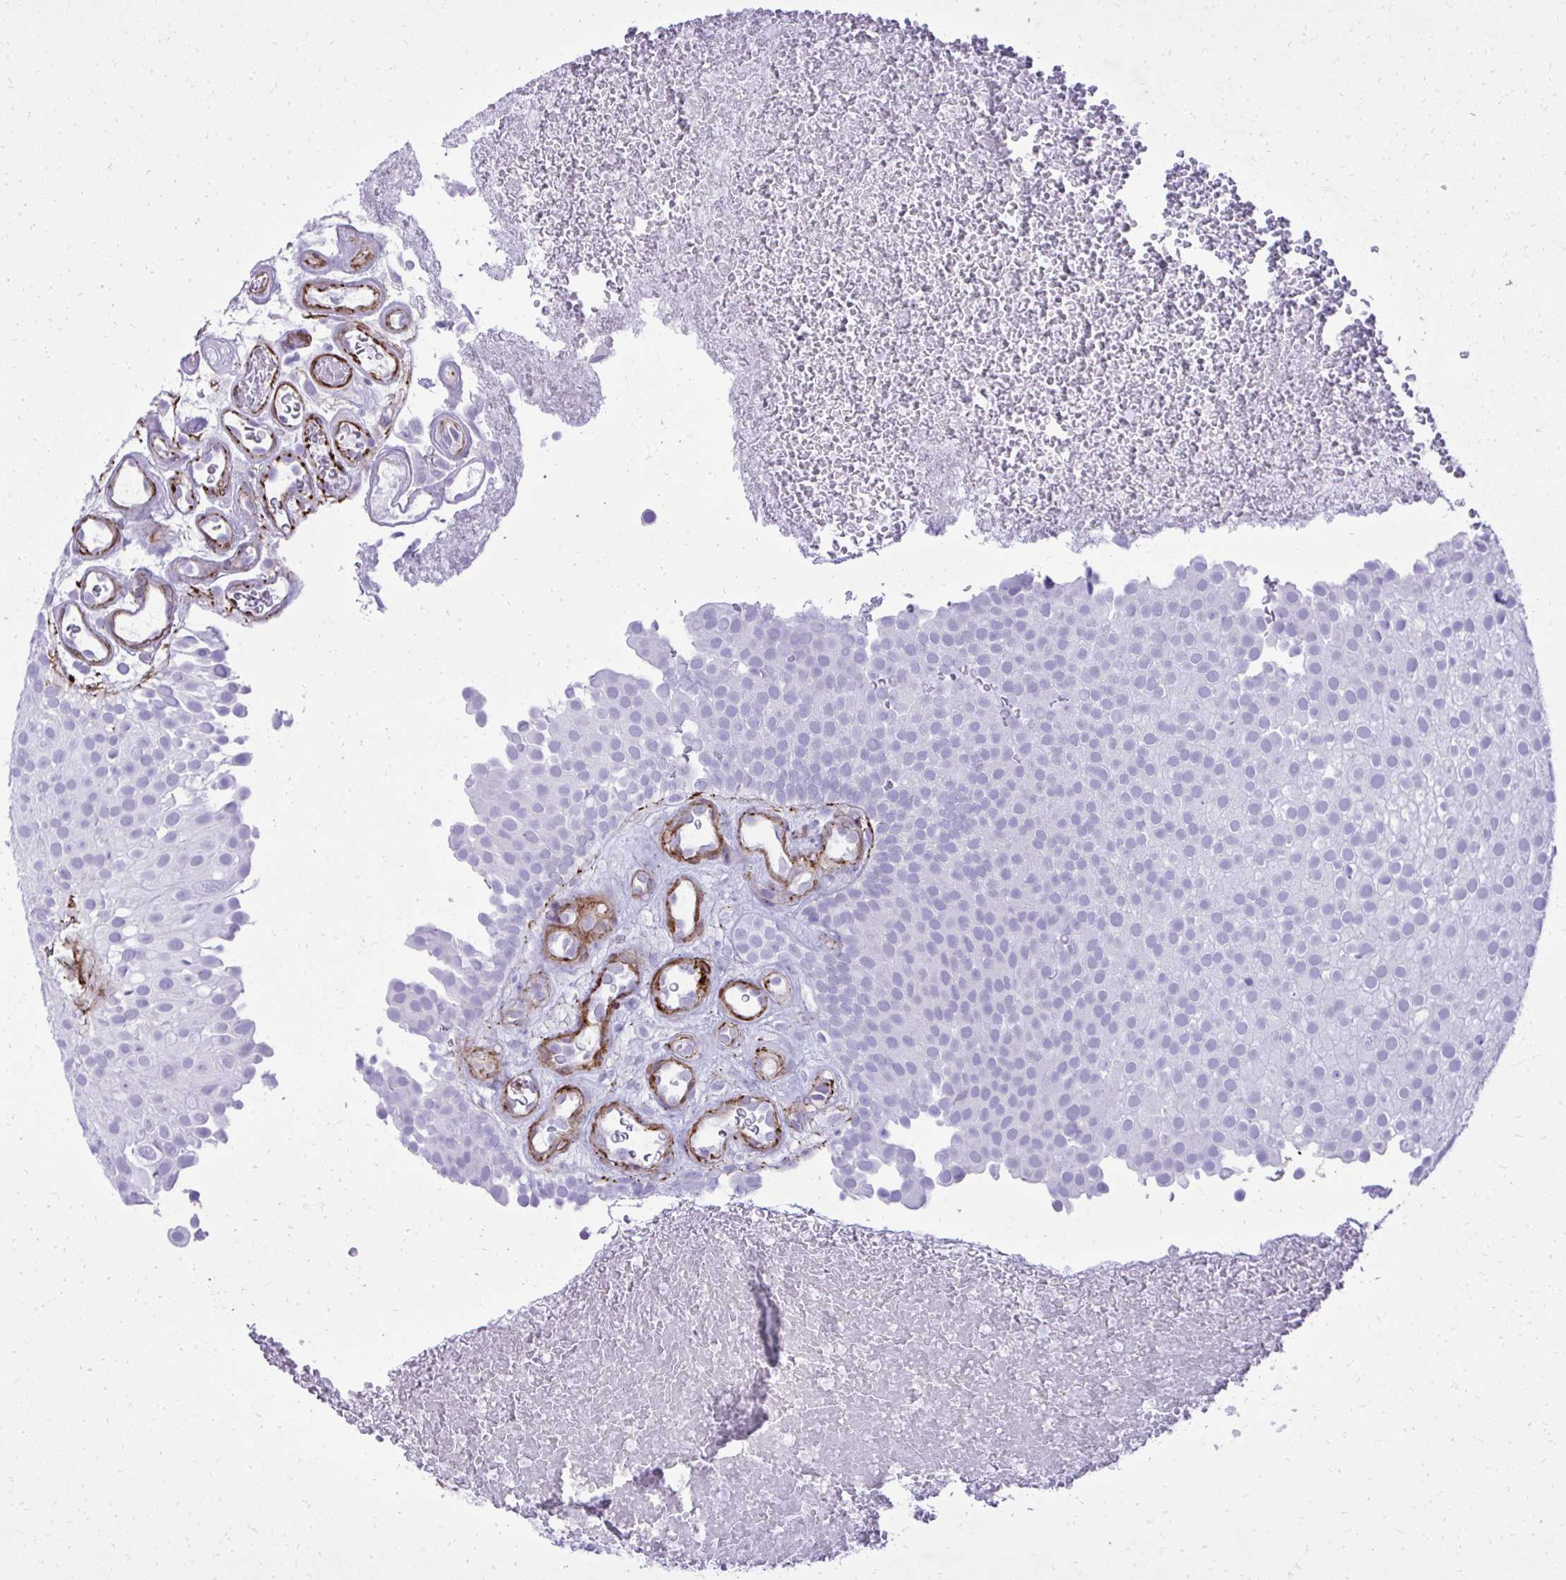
{"staining": {"intensity": "negative", "quantity": "none", "location": "none"}, "tissue": "urothelial cancer", "cell_type": "Tumor cells", "image_type": "cancer", "snomed": [{"axis": "morphology", "description": "Urothelial carcinoma, Low grade"}, {"axis": "topography", "description": "Urinary bladder"}], "caption": "The image demonstrates no staining of tumor cells in low-grade urothelial carcinoma.", "gene": "PITPNM3", "patient": {"sex": "male", "age": 78}}